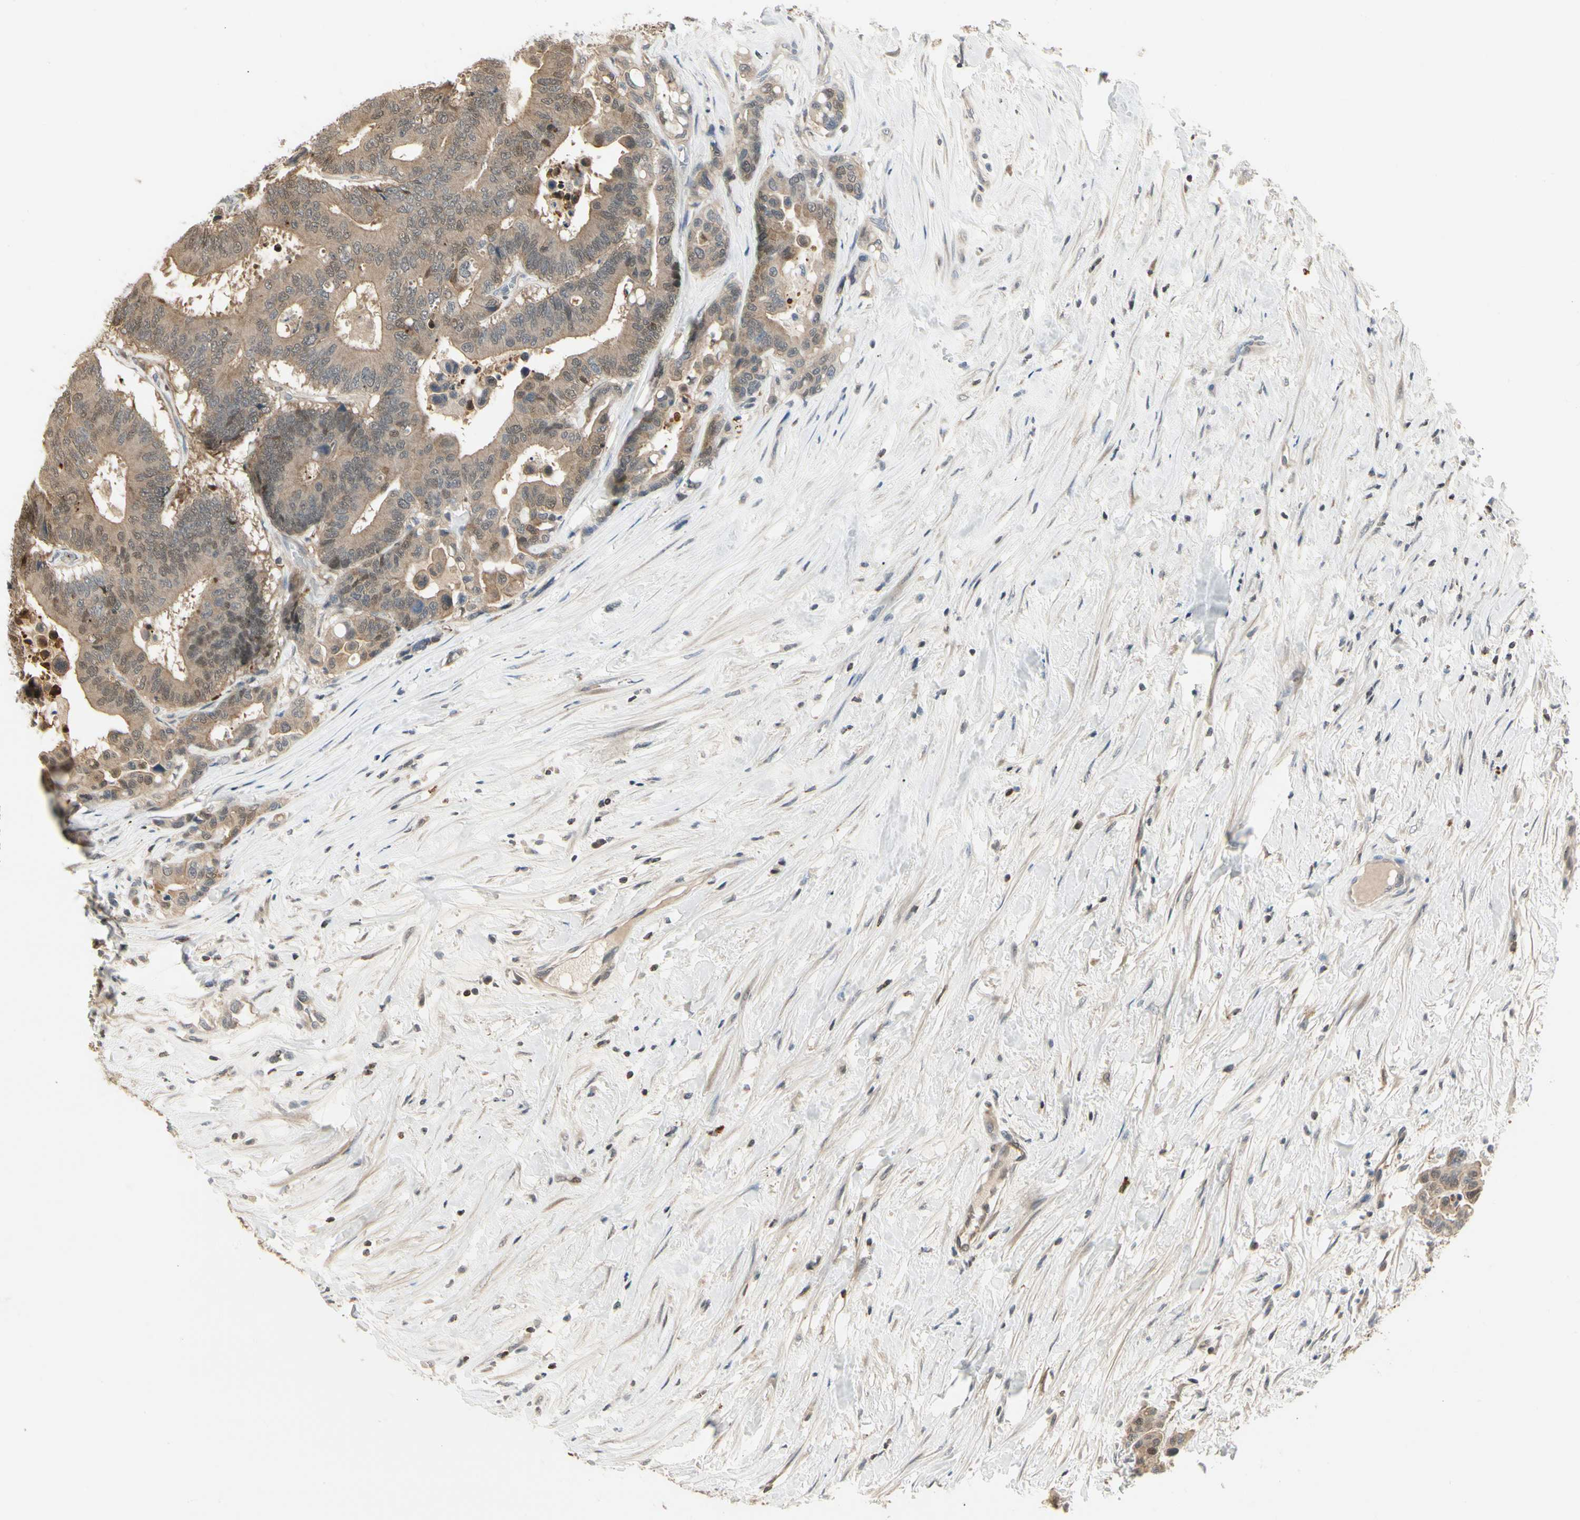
{"staining": {"intensity": "weak", "quantity": ">75%", "location": "cytoplasmic/membranous,nuclear"}, "tissue": "colorectal cancer", "cell_type": "Tumor cells", "image_type": "cancer", "snomed": [{"axis": "morphology", "description": "Normal tissue, NOS"}, {"axis": "morphology", "description": "Adenocarcinoma, NOS"}, {"axis": "topography", "description": "Colon"}], "caption": "Human colorectal cancer (adenocarcinoma) stained with a protein marker reveals weak staining in tumor cells.", "gene": "EVC", "patient": {"sex": "male", "age": 82}}